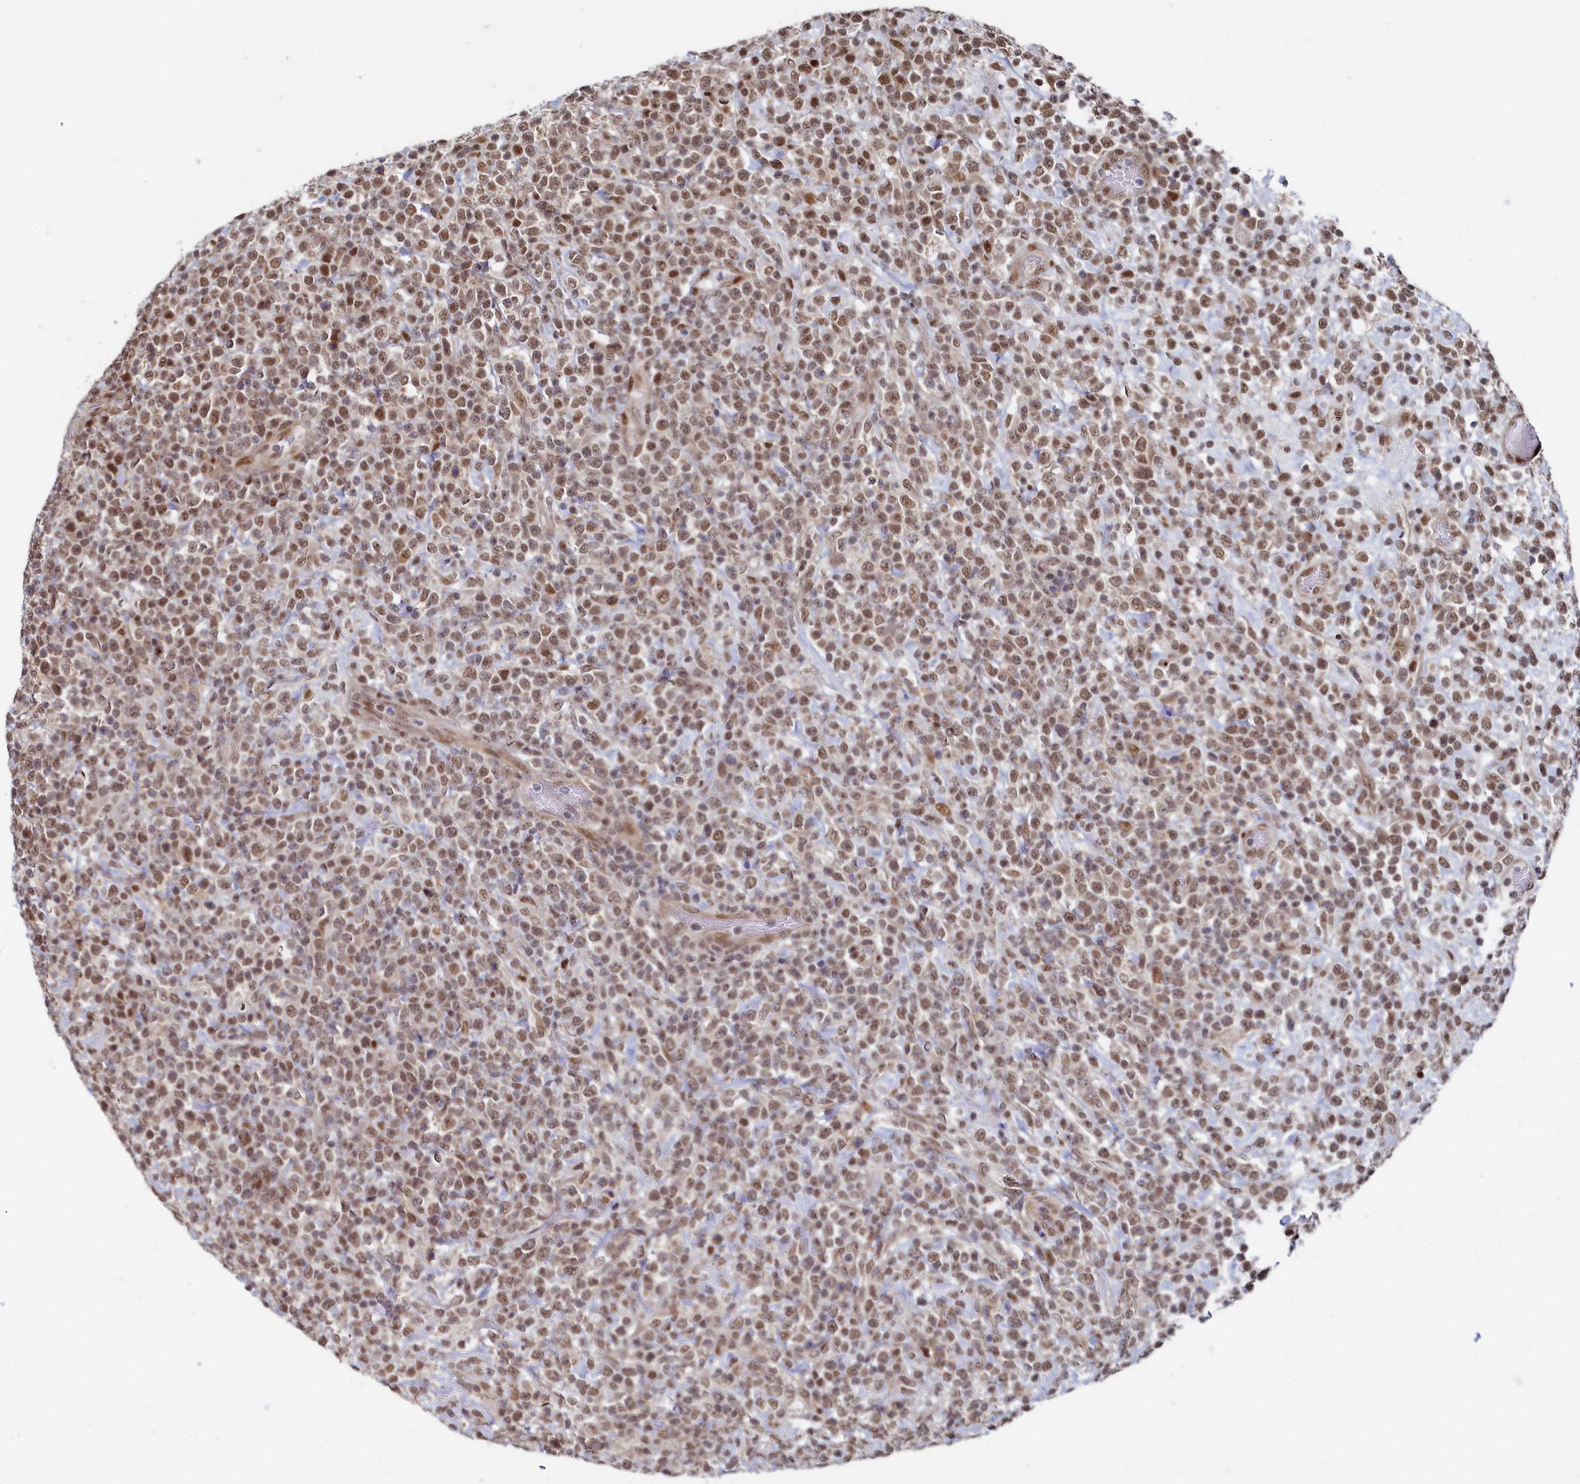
{"staining": {"intensity": "moderate", "quantity": ">75%", "location": "nuclear"}, "tissue": "lymphoma", "cell_type": "Tumor cells", "image_type": "cancer", "snomed": [{"axis": "morphology", "description": "Malignant lymphoma, non-Hodgkin's type, High grade"}, {"axis": "topography", "description": "Colon"}], "caption": "Moderate nuclear positivity is appreciated in about >75% of tumor cells in malignant lymphoma, non-Hodgkin's type (high-grade).", "gene": "BUB3", "patient": {"sex": "female", "age": 53}}